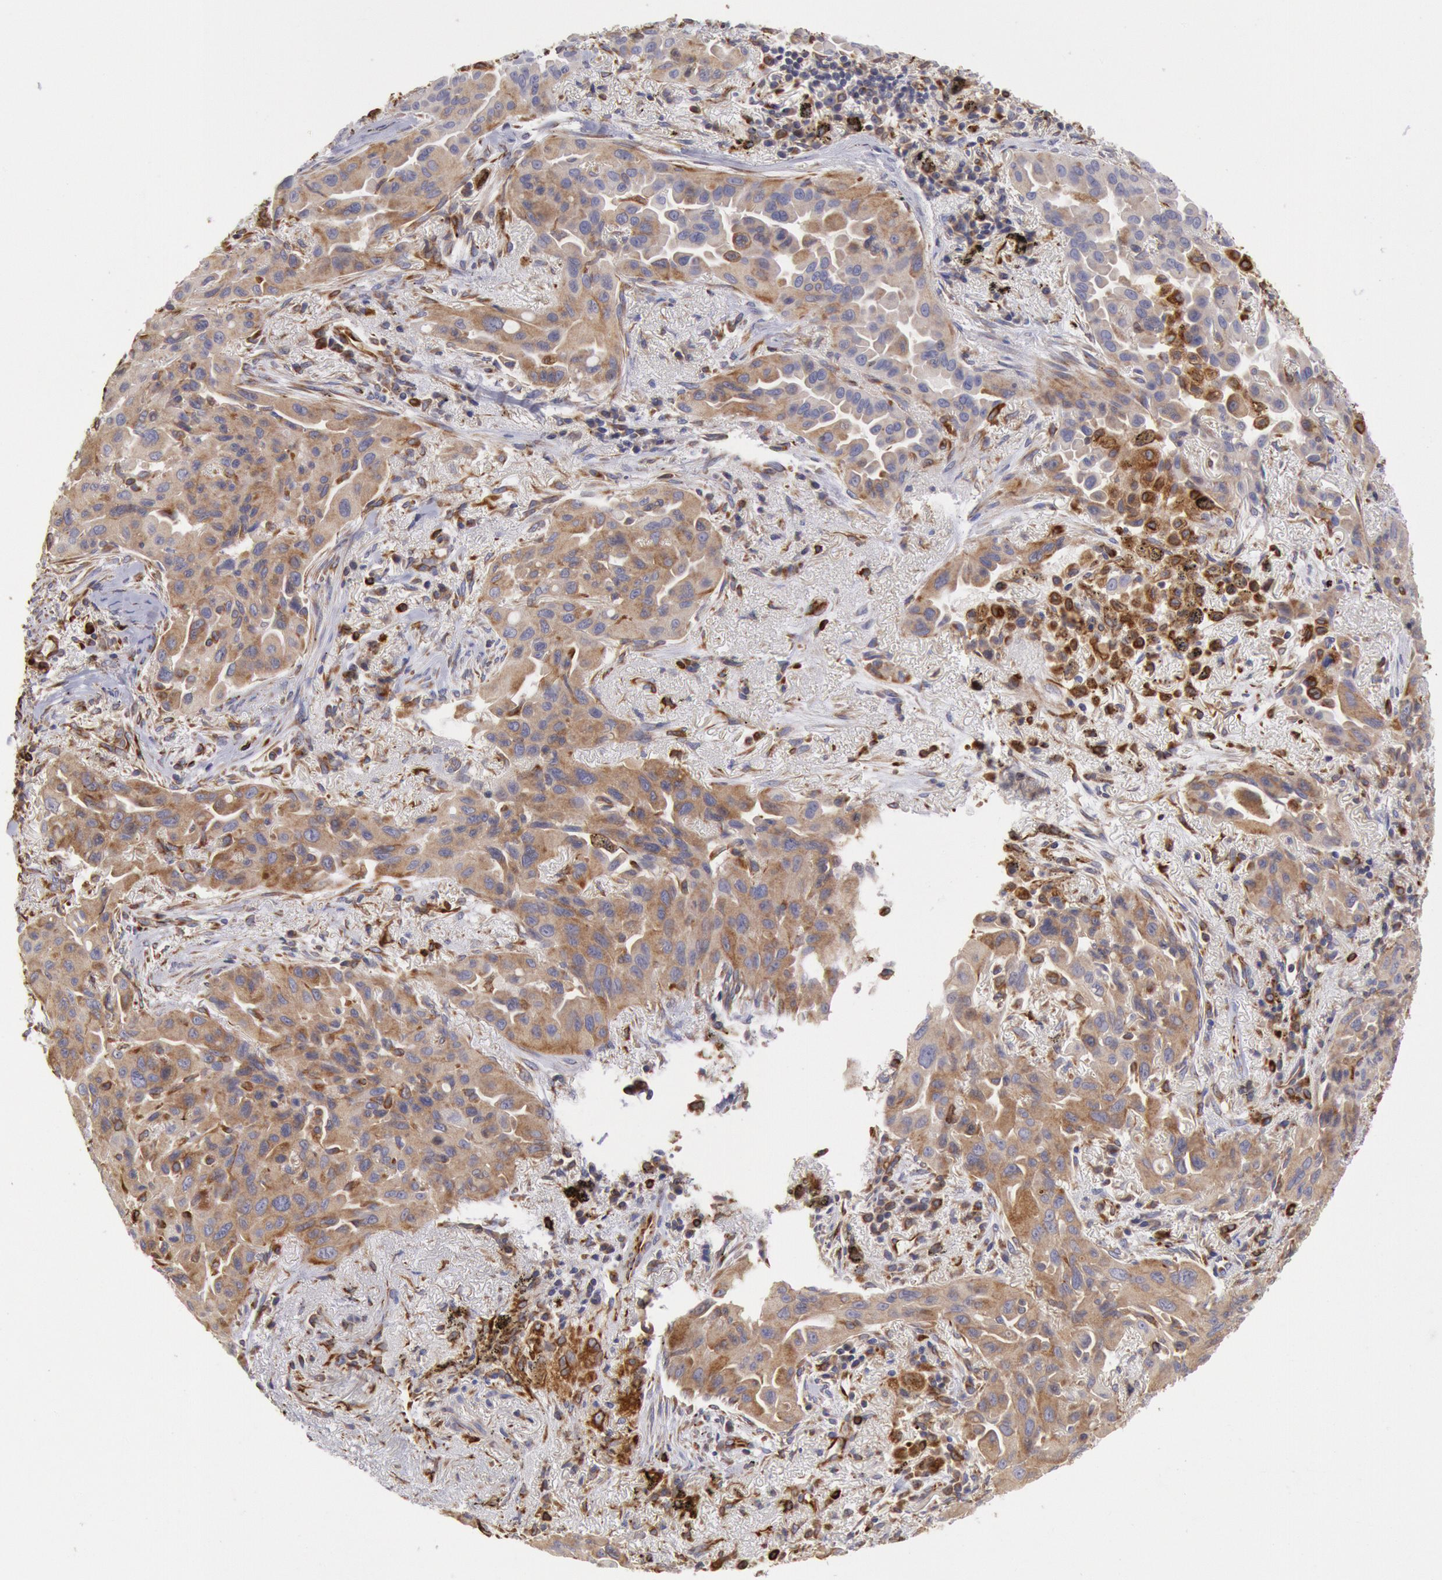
{"staining": {"intensity": "weak", "quantity": ">75%", "location": "cytoplasmic/membranous"}, "tissue": "lung cancer", "cell_type": "Tumor cells", "image_type": "cancer", "snomed": [{"axis": "morphology", "description": "Adenocarcinoma, NOS"}, {"axis": "topography", "description": "Lung"}], "caption": "A brown stain shows weak cytoplasmic/membranous staining of a protein in lung cancer tumor cells.", "gene": "RNF139", "patient": {"sex": "male", "age": 68}}